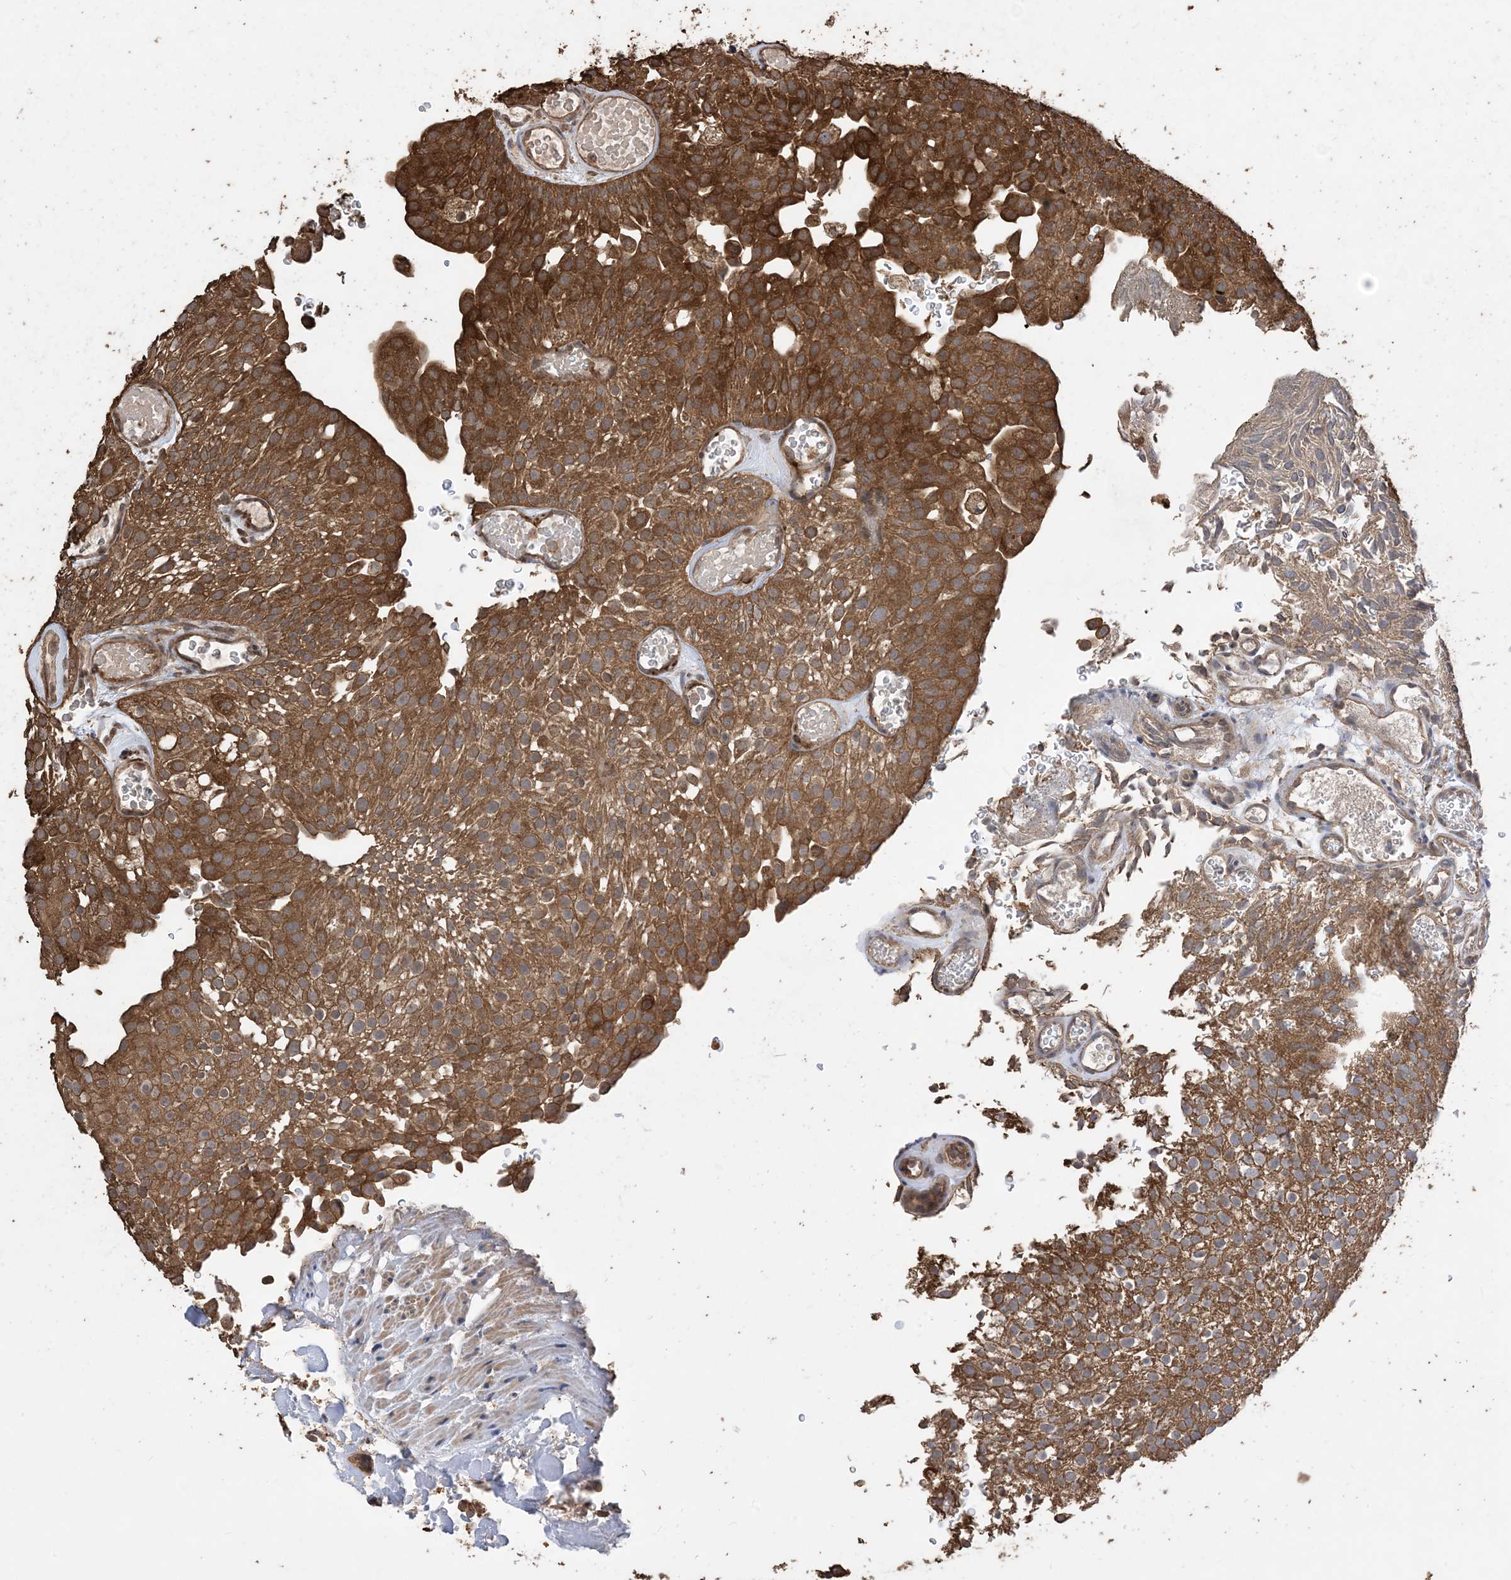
{"staining": {"intensity": "strong", "quantity": ">75%", "location": "cytoplasmic/membranous"}, "tissue": "urothelial cancer", "cell_type": "Tumor cells", "image_type": "cancer", "snomed": [{"axis": "morphology", "description": "Urothelial carcinoma, Low grade"}, {"axis": "topography", "description": "Urinary bladder"}], "caption": "Urothelial cancer stained for a protein demonstrates strong cytoplasmic/membranous positivity in tumor cells.", "gene": "ZKSCAN5", "patient": {"sex": "male", "age": 78}}